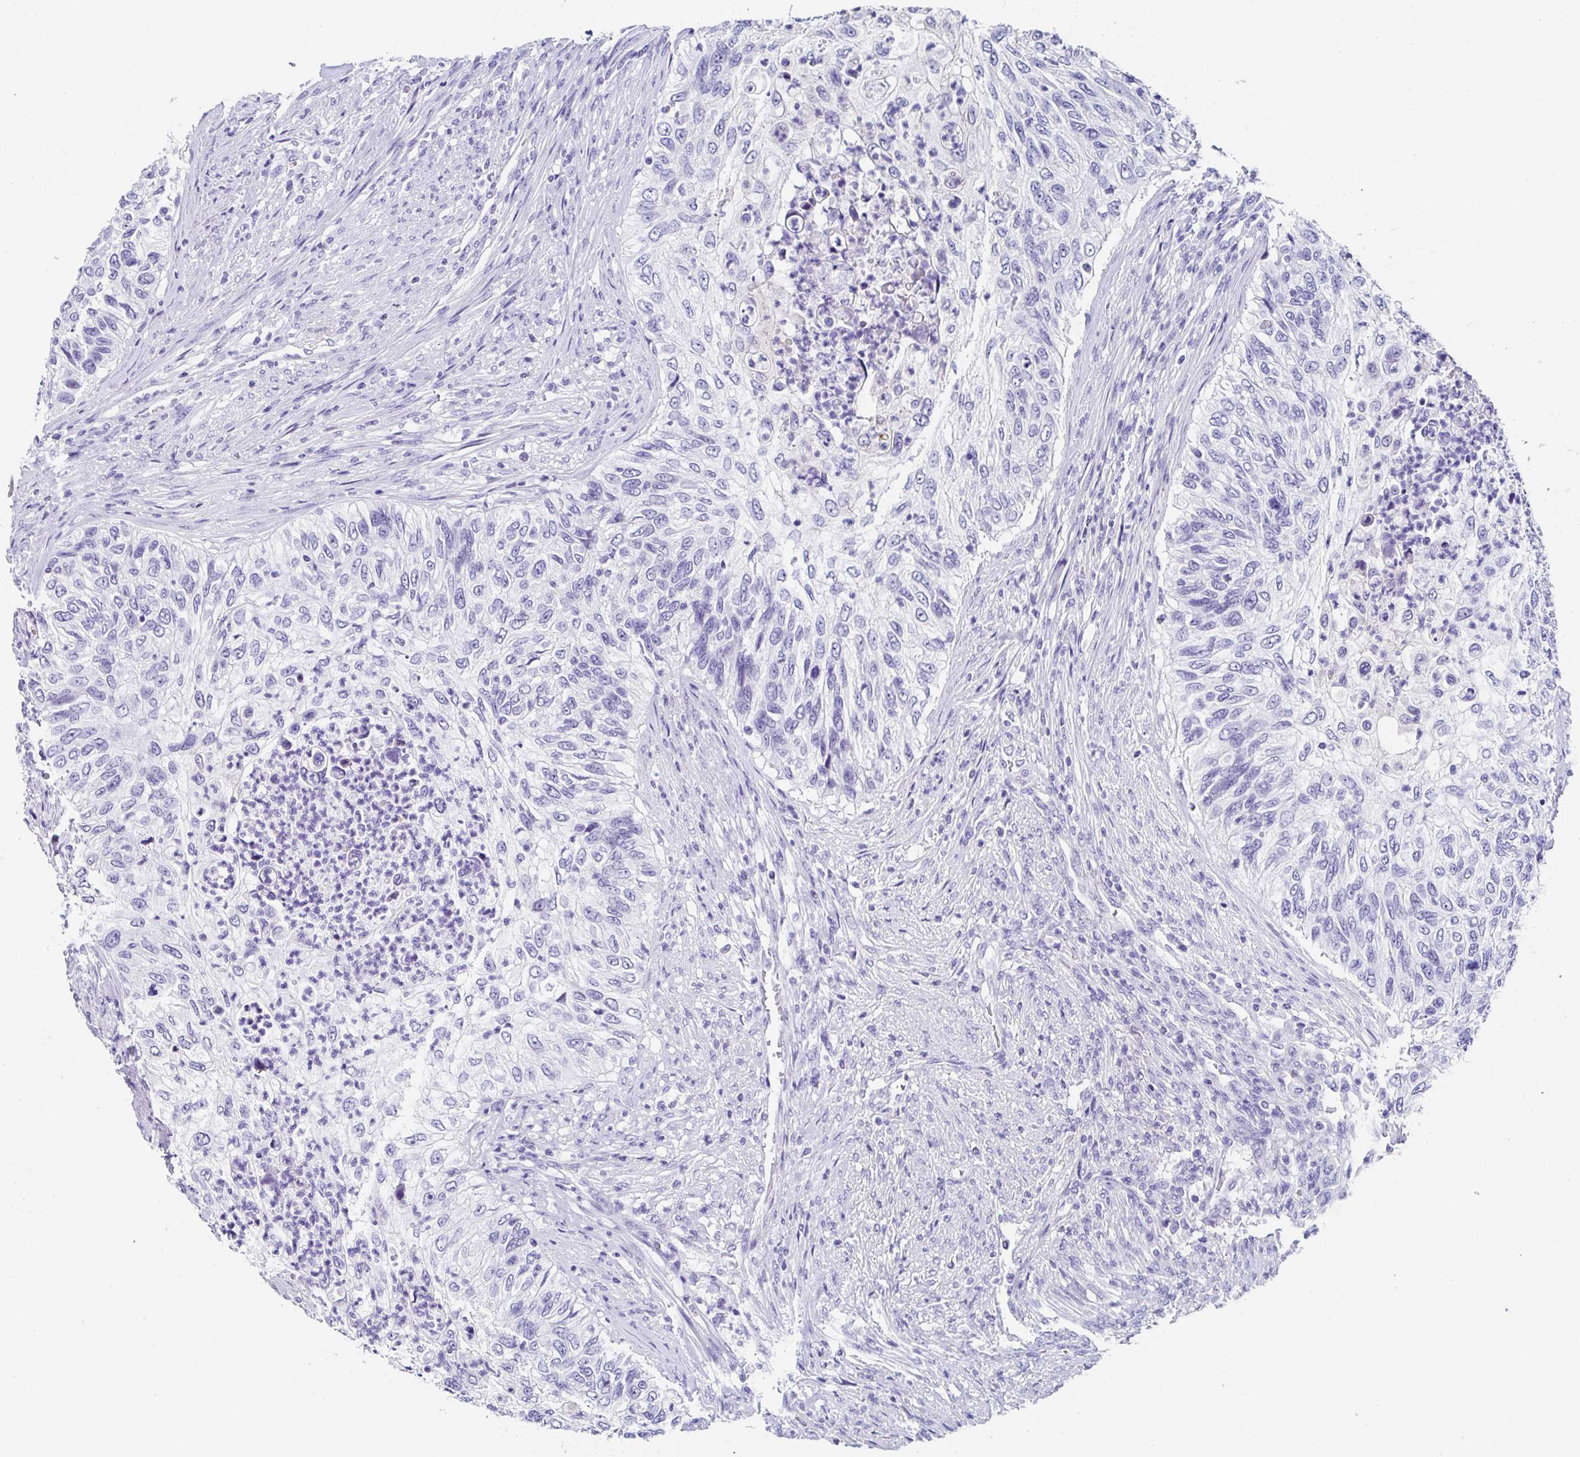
{"staining": {"intensity": "negative", "quantity": "none", "location": "none"}, "tissue": "urothelial cancer", "cell_type": "Tumor cells", "image_type": "cancer", "snomed": [{"axis": "morphology", "description": "Urothelial carcinoma, High grade"}, {"axis": "topography", "description": "Urinary bladder"}], "caption": "A high-resolution histopathology image shows immunohistochemistry staining of urothelial cancer, which shows no significant positivity in tumor cells. (DAB (3,3'-diaminobenzidine) immunohistochemistry visualized using brightfield microscopy, high magnification).", "gene": "TMPRSS11E", "patient": {"sex": "female", "age": 60}}